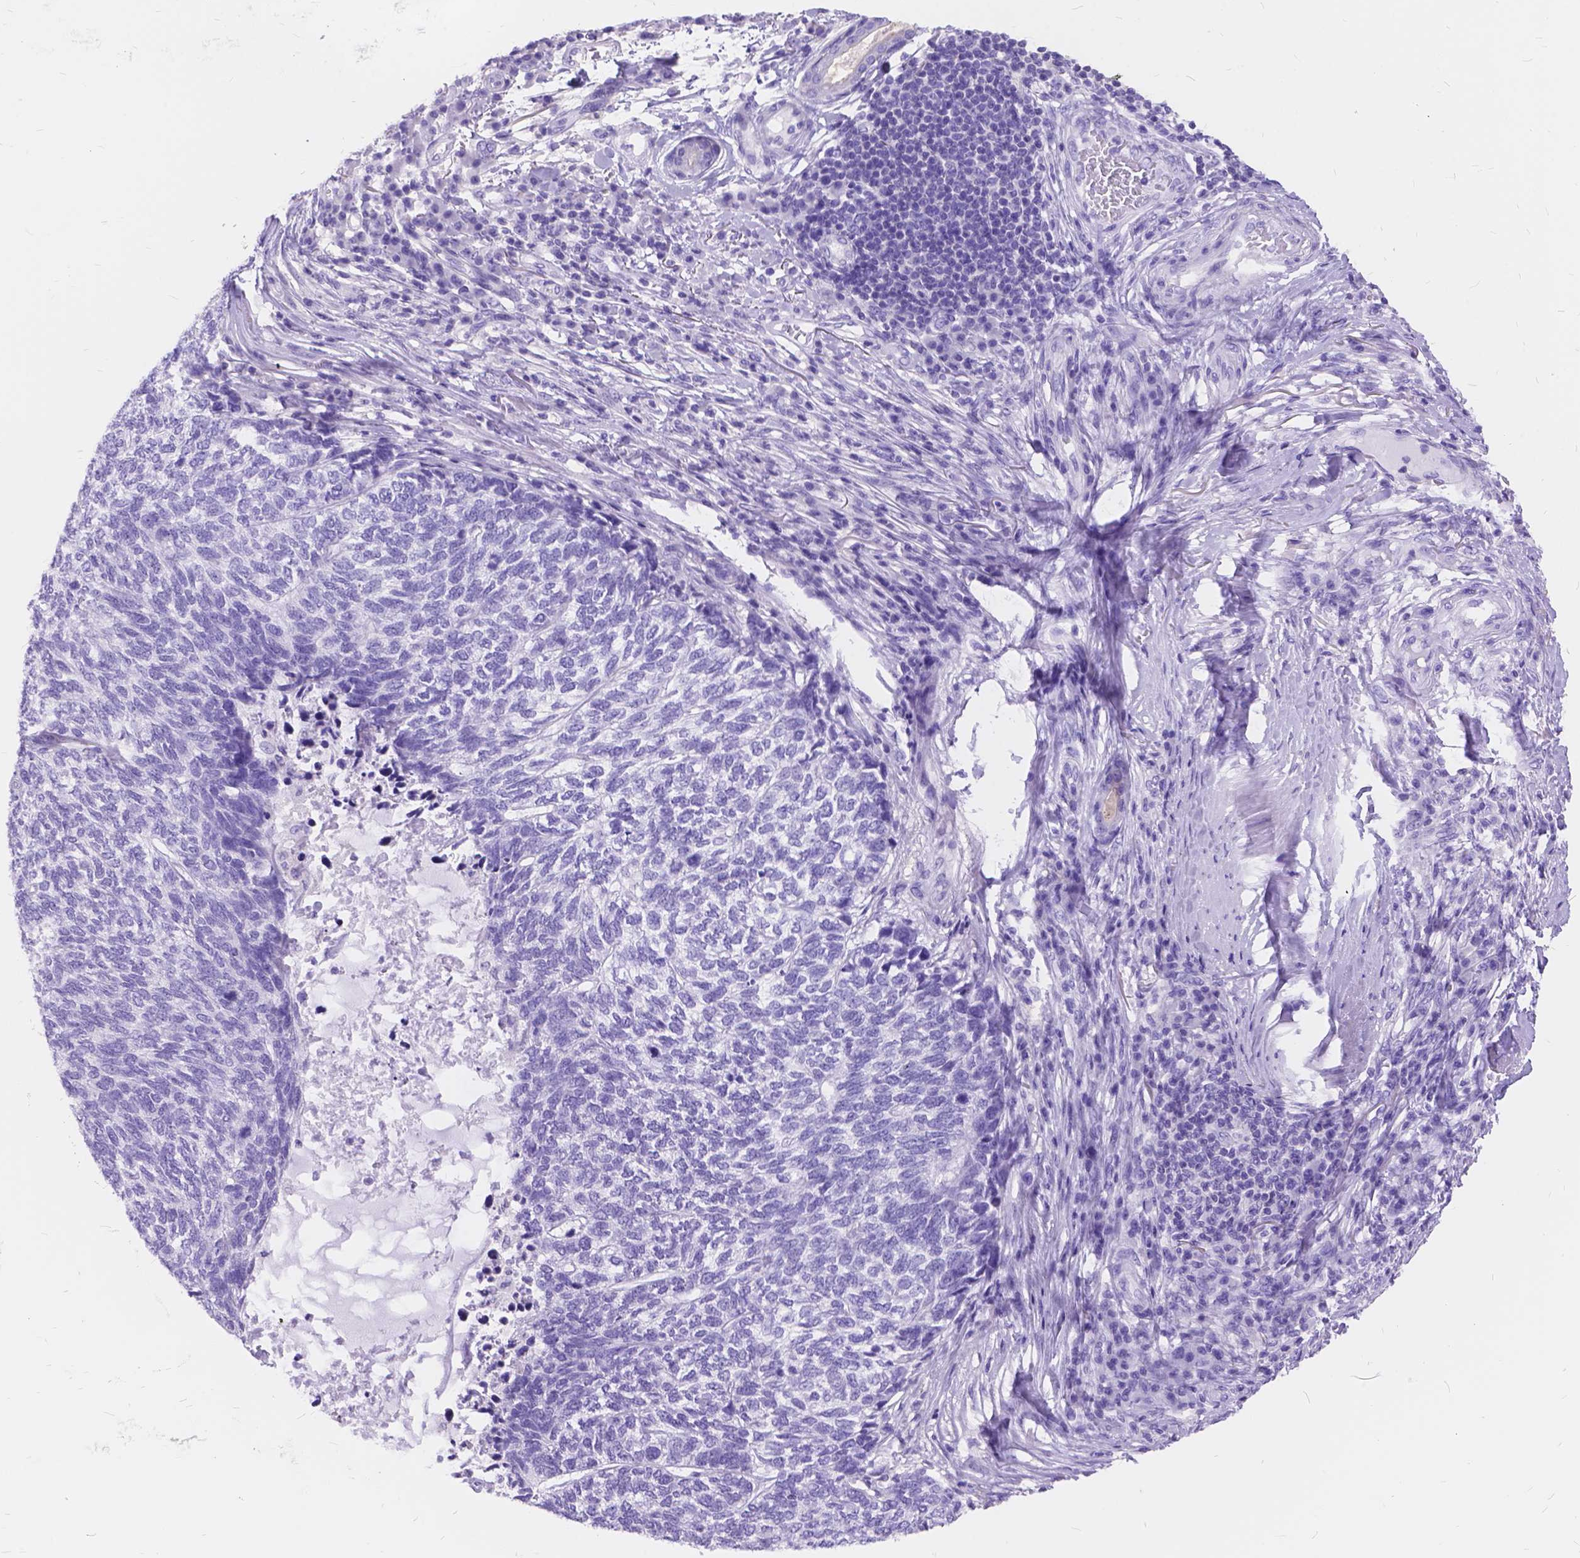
{"staining": {"intensity": "negative", "quantity": "none", "location": "none"}, "tissue": "skin cancer", "cell_type": "Tumor cells", "image_type": "cancer", "snomed": [{"axis": "morphology", "description": "Basal cell carcinoma"}, {"axis": "topography", "description": "Skin"}], "caption": "DAB immunohistochemical staining of skin basal cell carcinoma reveals no significant expression in tumor cells.", "gene": "FOXL2", "patient": {"sex": "female", "age": 65}}